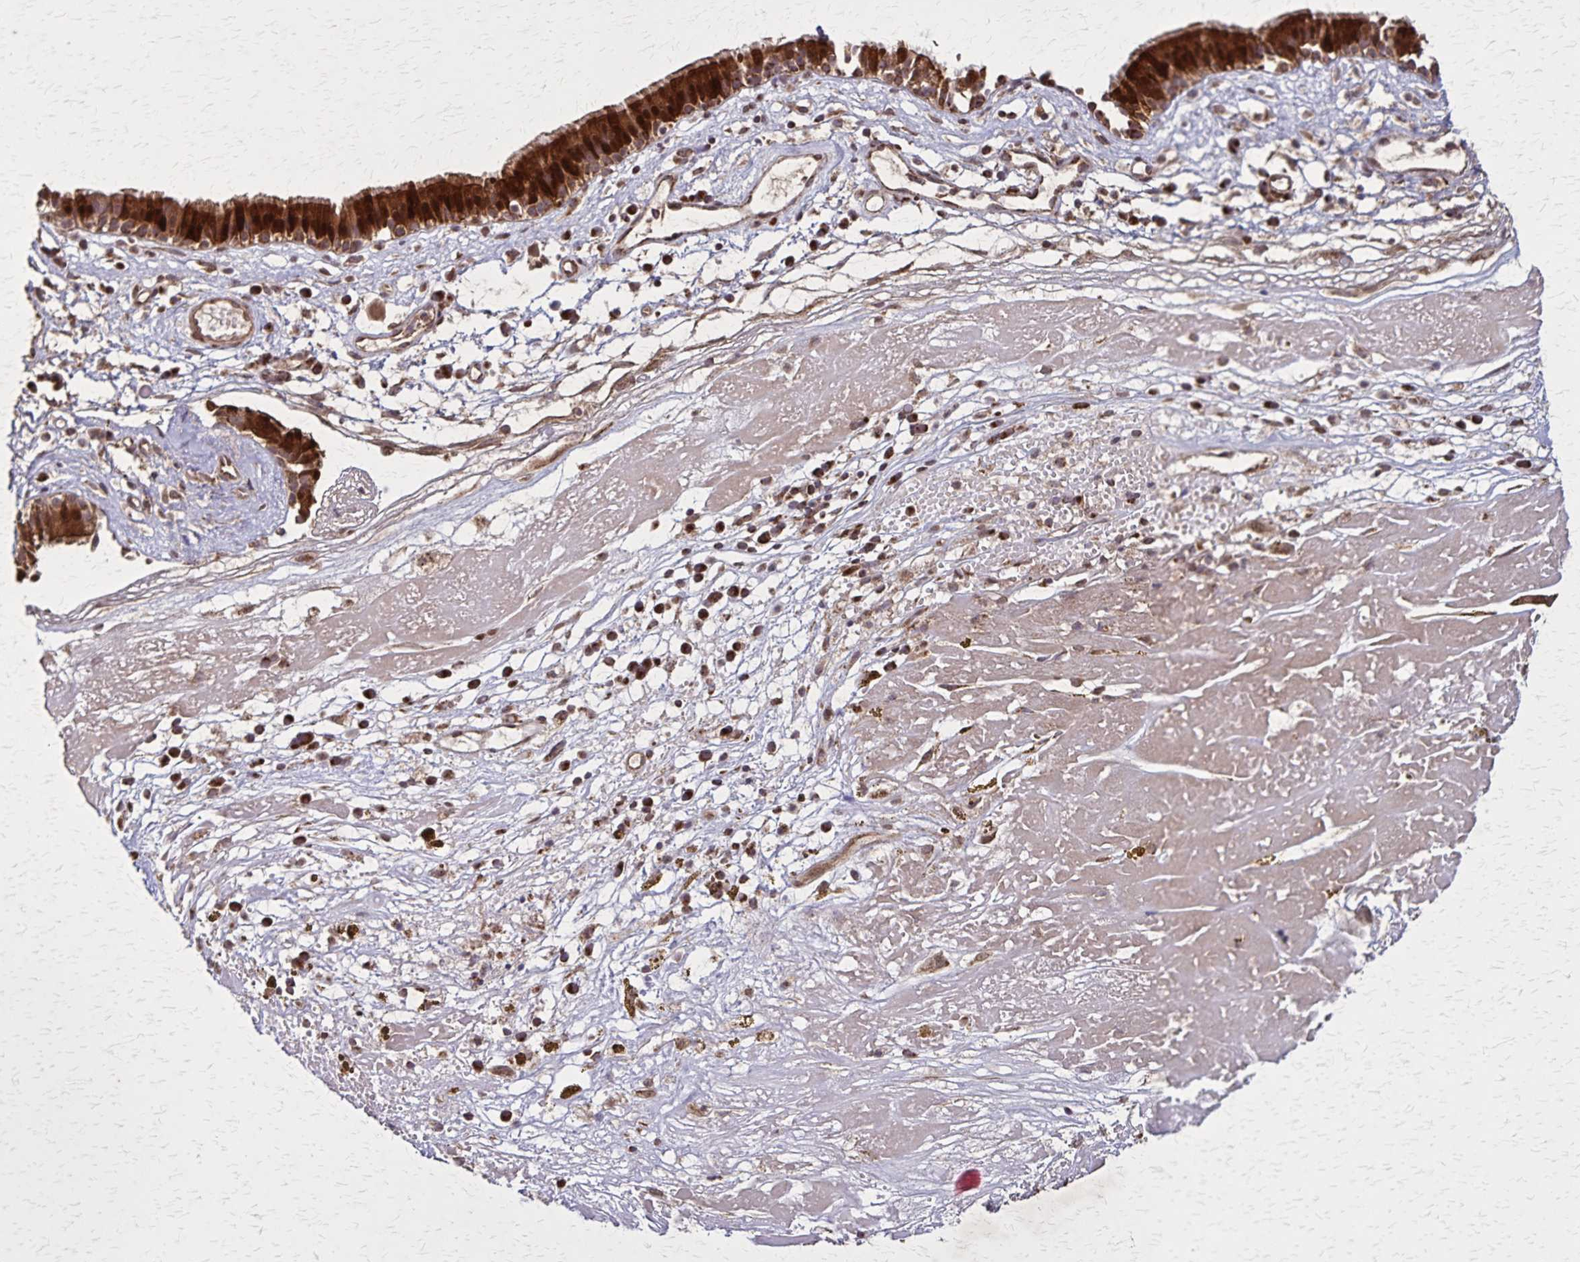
{"staining": {"intensity": "strong", "quantity": ">75%", "location": "cytoplasmic/membranous,nuclear"}, "tissue": "nasopharynx", "cell_type": "Respiratory epithelial cells", "image_type": "normal", "snomed": [{"axis": "morphology", "description": "Normal tissue, NOS"}, {"axis": "topography", "description": "Nasopharynx"}], "caption": "An immunohistochemistry (IHC) image of normal tissue is shown. Protein staining in brown shows strong cytoplasmic/membranous,nuclear positivity in nasopharynx within respiratory epithelial cells.", "gene": "NFS1", "patient": {"sex": "male", "age": 24}}